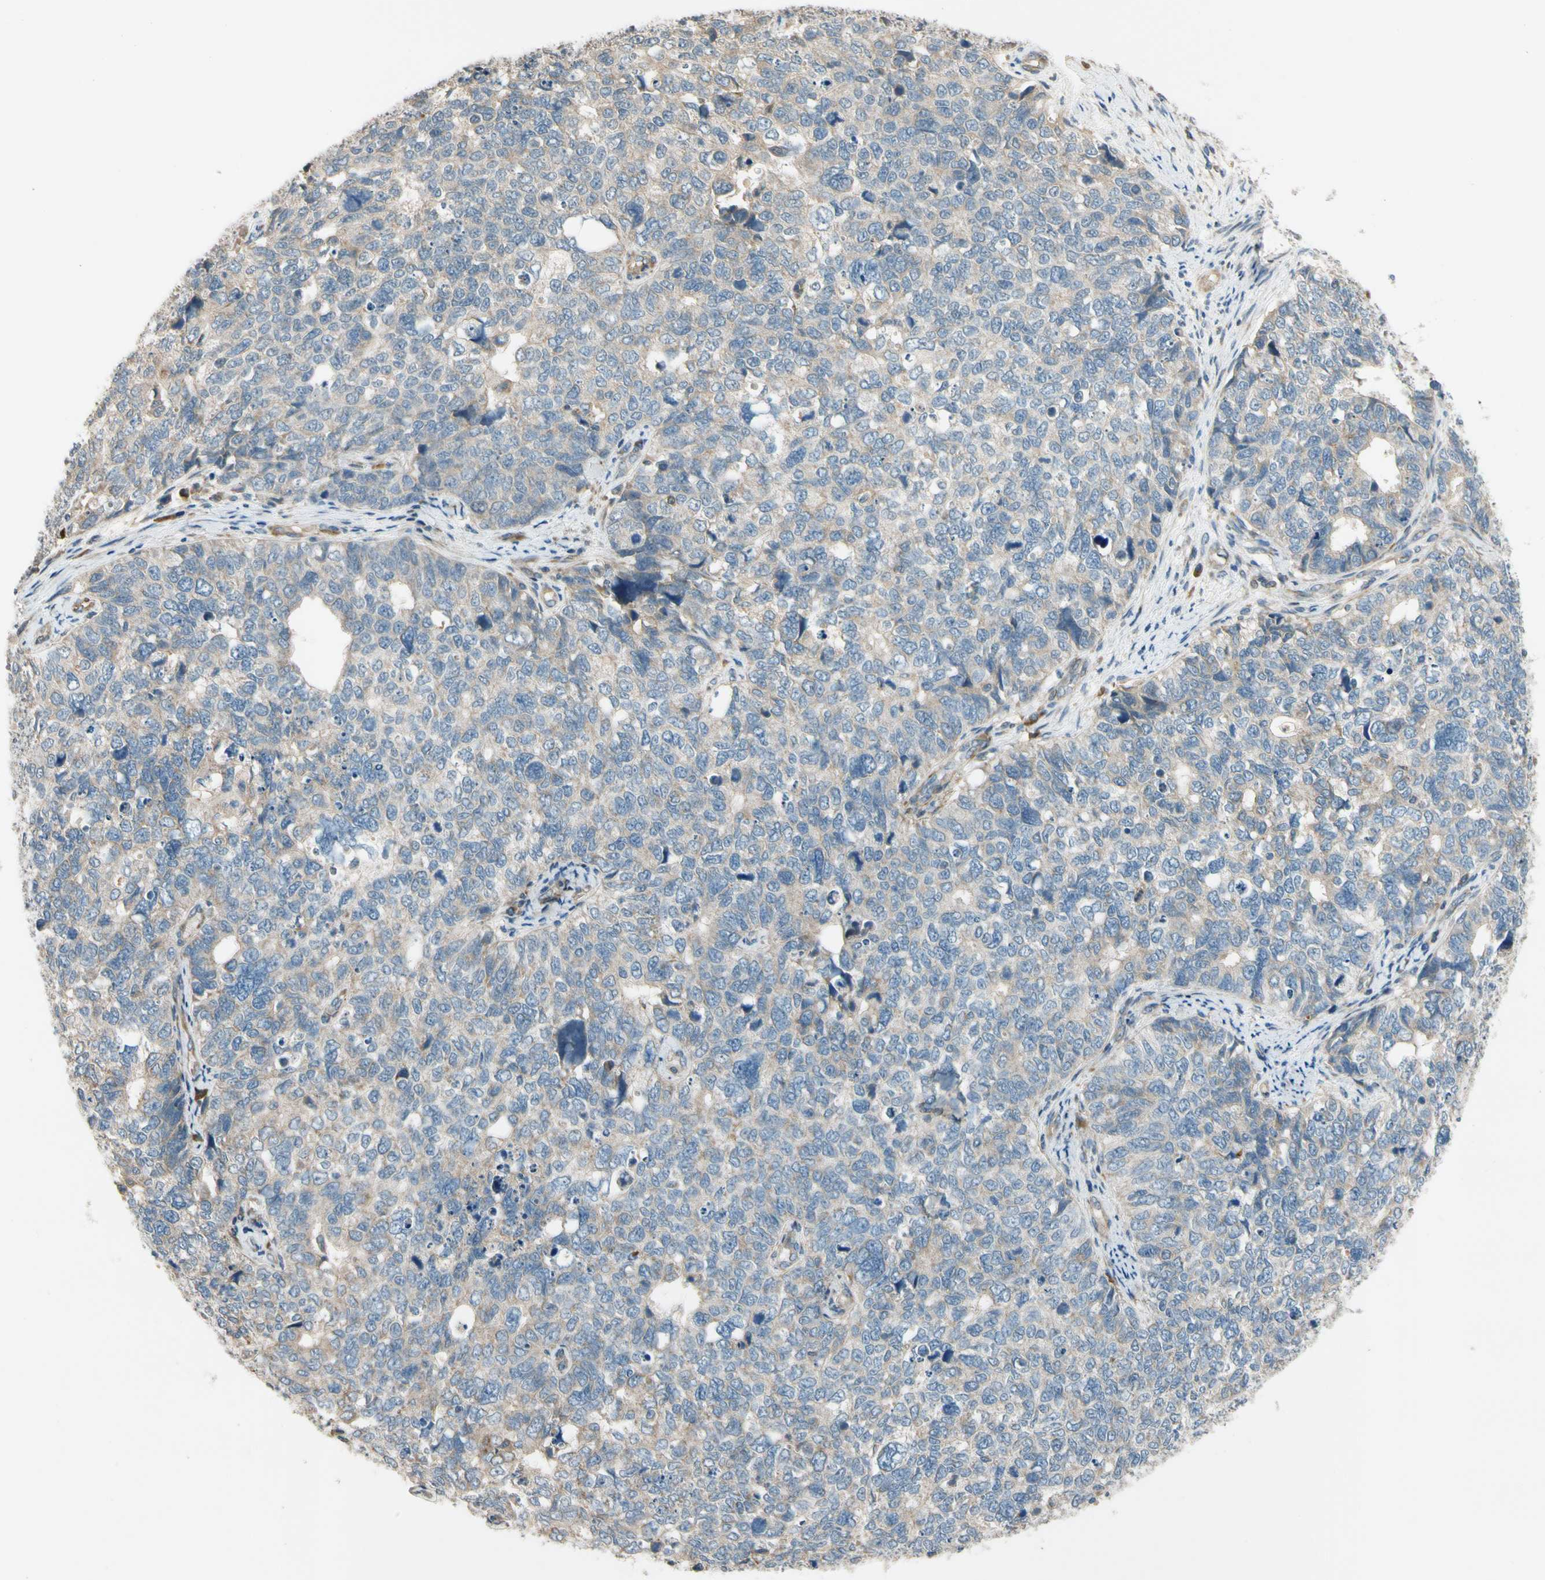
{"staining": {"intensity": "weak", "quantity": "25%-75%", "location": "cytoplasmic/membranous"}, "tissue": "cervical cancer", "cell_type": "Tumor cells", "image_type": "cancer", "snomed": [{"axis": "morphology", "description": "Squamous cell carcinoma, NOS"}, {"axis": "topography", "description": "Cervix"}], "caption": "Cervical cancer stained with a protein marker shows weak staining in tumor cells.", "gene": "MST1R", "patient": {"sex": "female", "age": 63}}